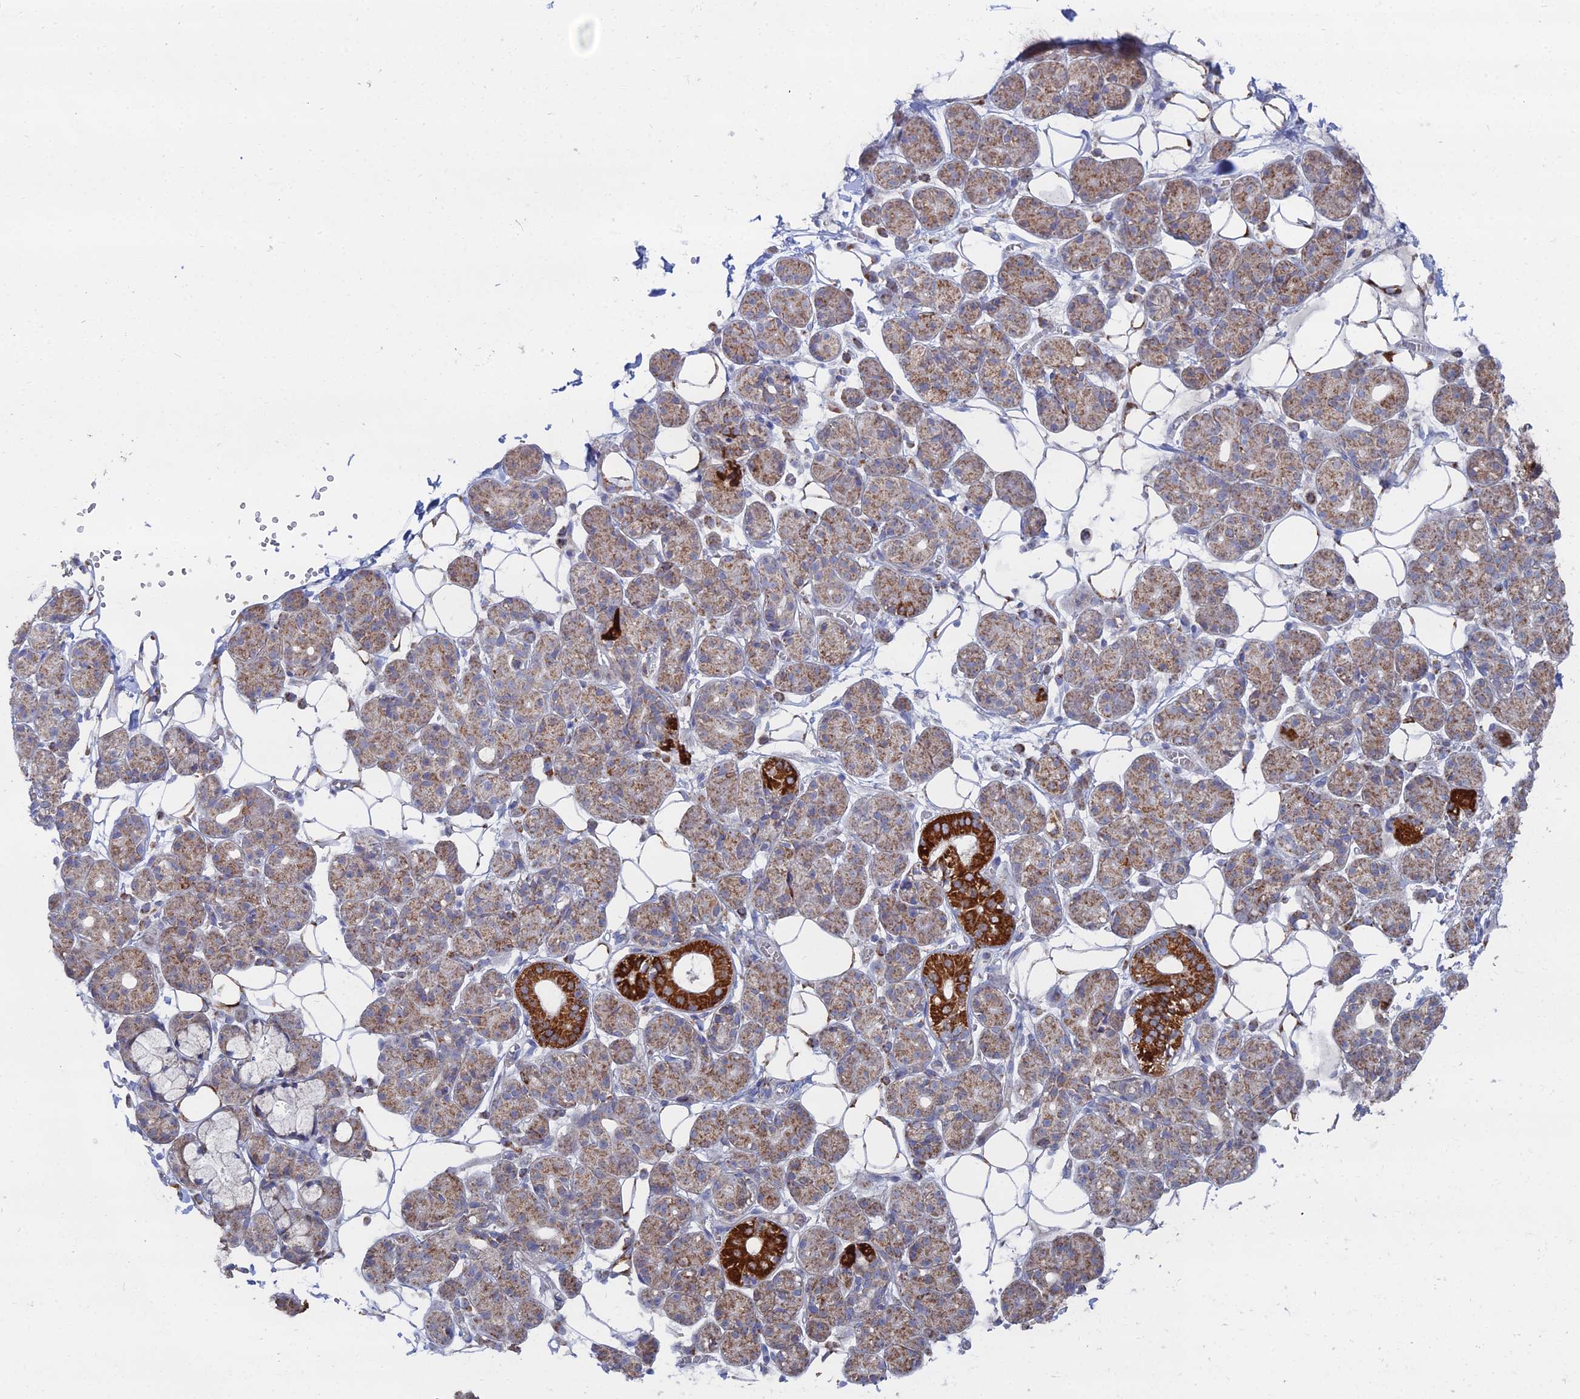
{"staining": {"intensity": "strong", "quantity": "25%-75%", "location": "cytoplasmic/membranous"}, "tissue": "salivary gland", "cell_type": "Glandular cells", "image_type": "normal", "snomed": [{"axis": "morphology", "description": "Normal tissue, NOS"}, {"axis": "topography", "description": "Salivary gland"}], "caption": "Immunohistochemical staining of benign salivary gland reveals 25%-75% levels of strong cytoplasmic/membranous protein expression in about 25%-75% of glandular cells.", "gene": "MPC1", "patient": {"sex": "male", "age": 63}}